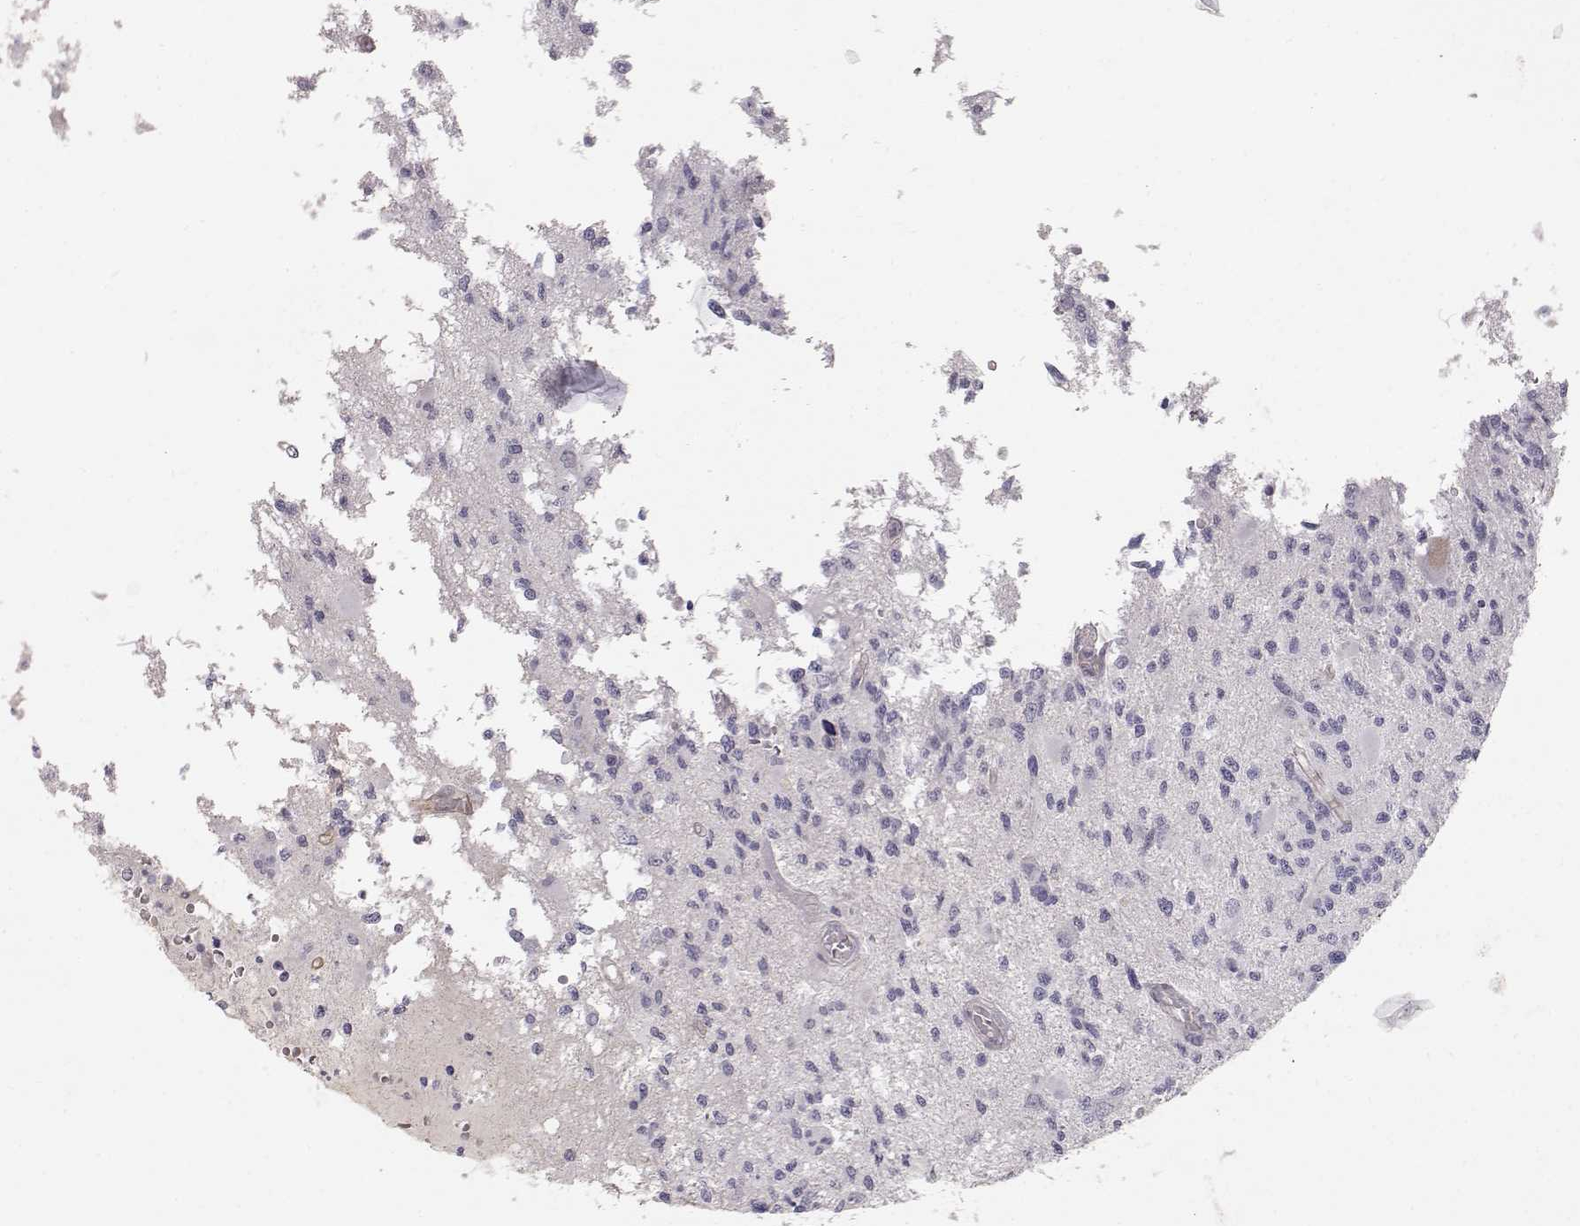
{"staining": {"intensity": "negative", "quantity": "none", "location": "none"}, "tissue": "glioma", "cell_type": "Tumor cells", "image_type": "cancer", "snomed": [{"axis": "morphology", "description": "Glioma, malignant, High grade"}, {"axis": "topography", "description": "Brain"}], "caption": "Tumor cells show no significant expression in high-grade glioma (malignant). The staining was performed using DAB (3,3'-diaminobenzidine) to visualize the protein expression in brown, while the nuclei were stained in blue with hematoxylin (Magnification: 20x).", "gene": "LAMA5", "patient": {"sex": "female", "age": 63}}